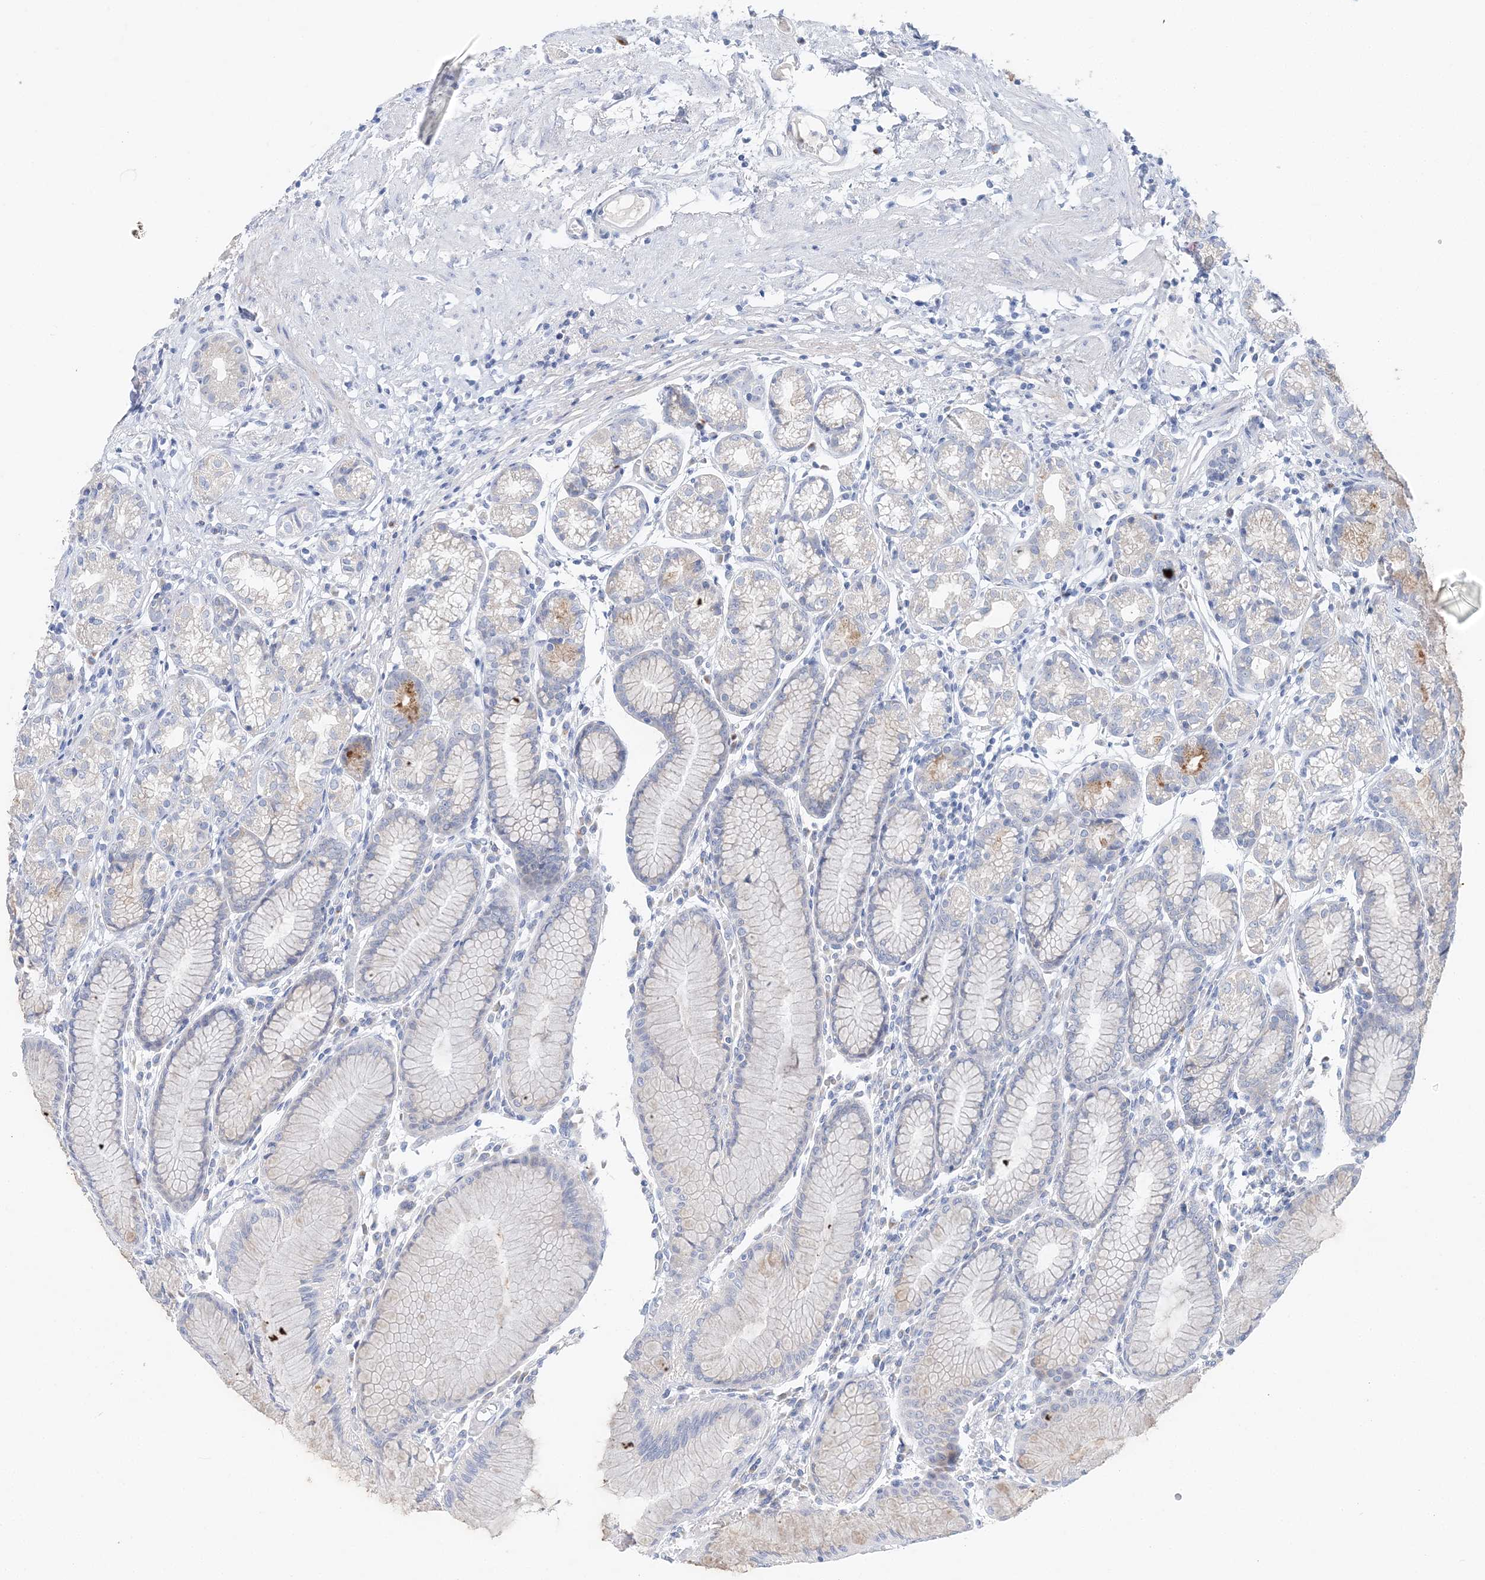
{"staining": {"intensity": "negative", "quantity": "none", "location": "none"}, "tissue": "stomach", "cell_type": "Glandular cells", "image_type": "normal", "snomed": [{"axis": "morphology", "description": "Normal tissue, NOS"}, {"axis": "topography", "description": "Stomach"}], "caption": "Human stomach stained for a protein using IHC reveals no positivity in glandular cells.", "gene": "SLC5A6", "patient": {"sex": "female", "age": 57}}